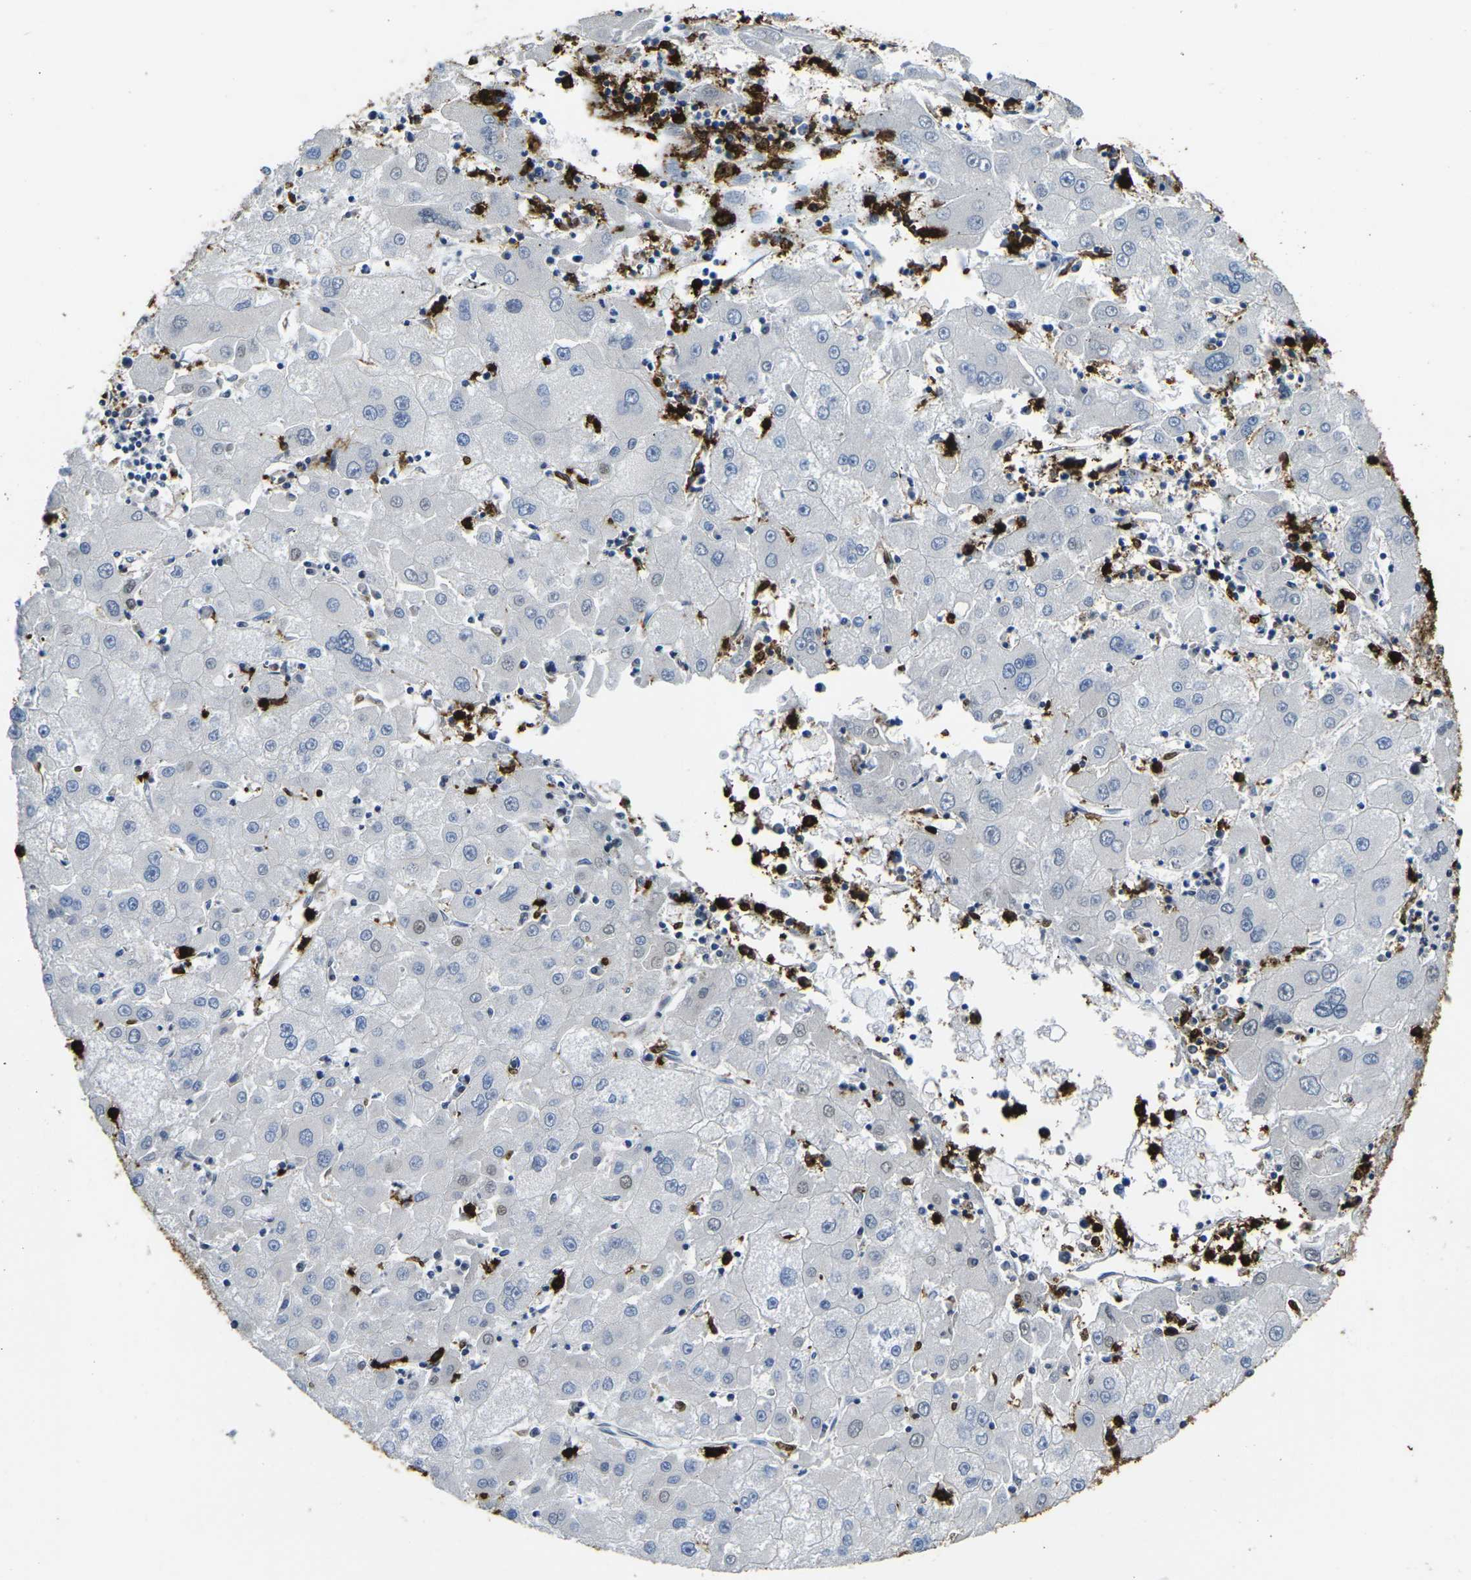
{"staining": {"intensity": "negative", "quantity": "none", "location": "none"}, "tissue": "liver cancer", "cell_type": "Tumor cells", "image_type": "cancer", "snomed": [{"axis": "morphology", "description": "Carcinoma, Hepatocellular, NOS"}, {"axis": "topography", "description": "Liver"}], "caption": "Micrograph shows no protein staining in tumor cells of liver hepatocellular carcinoma tissue.", "gene": "S100A9", "patient": {"sex": "male", "age": 72}}